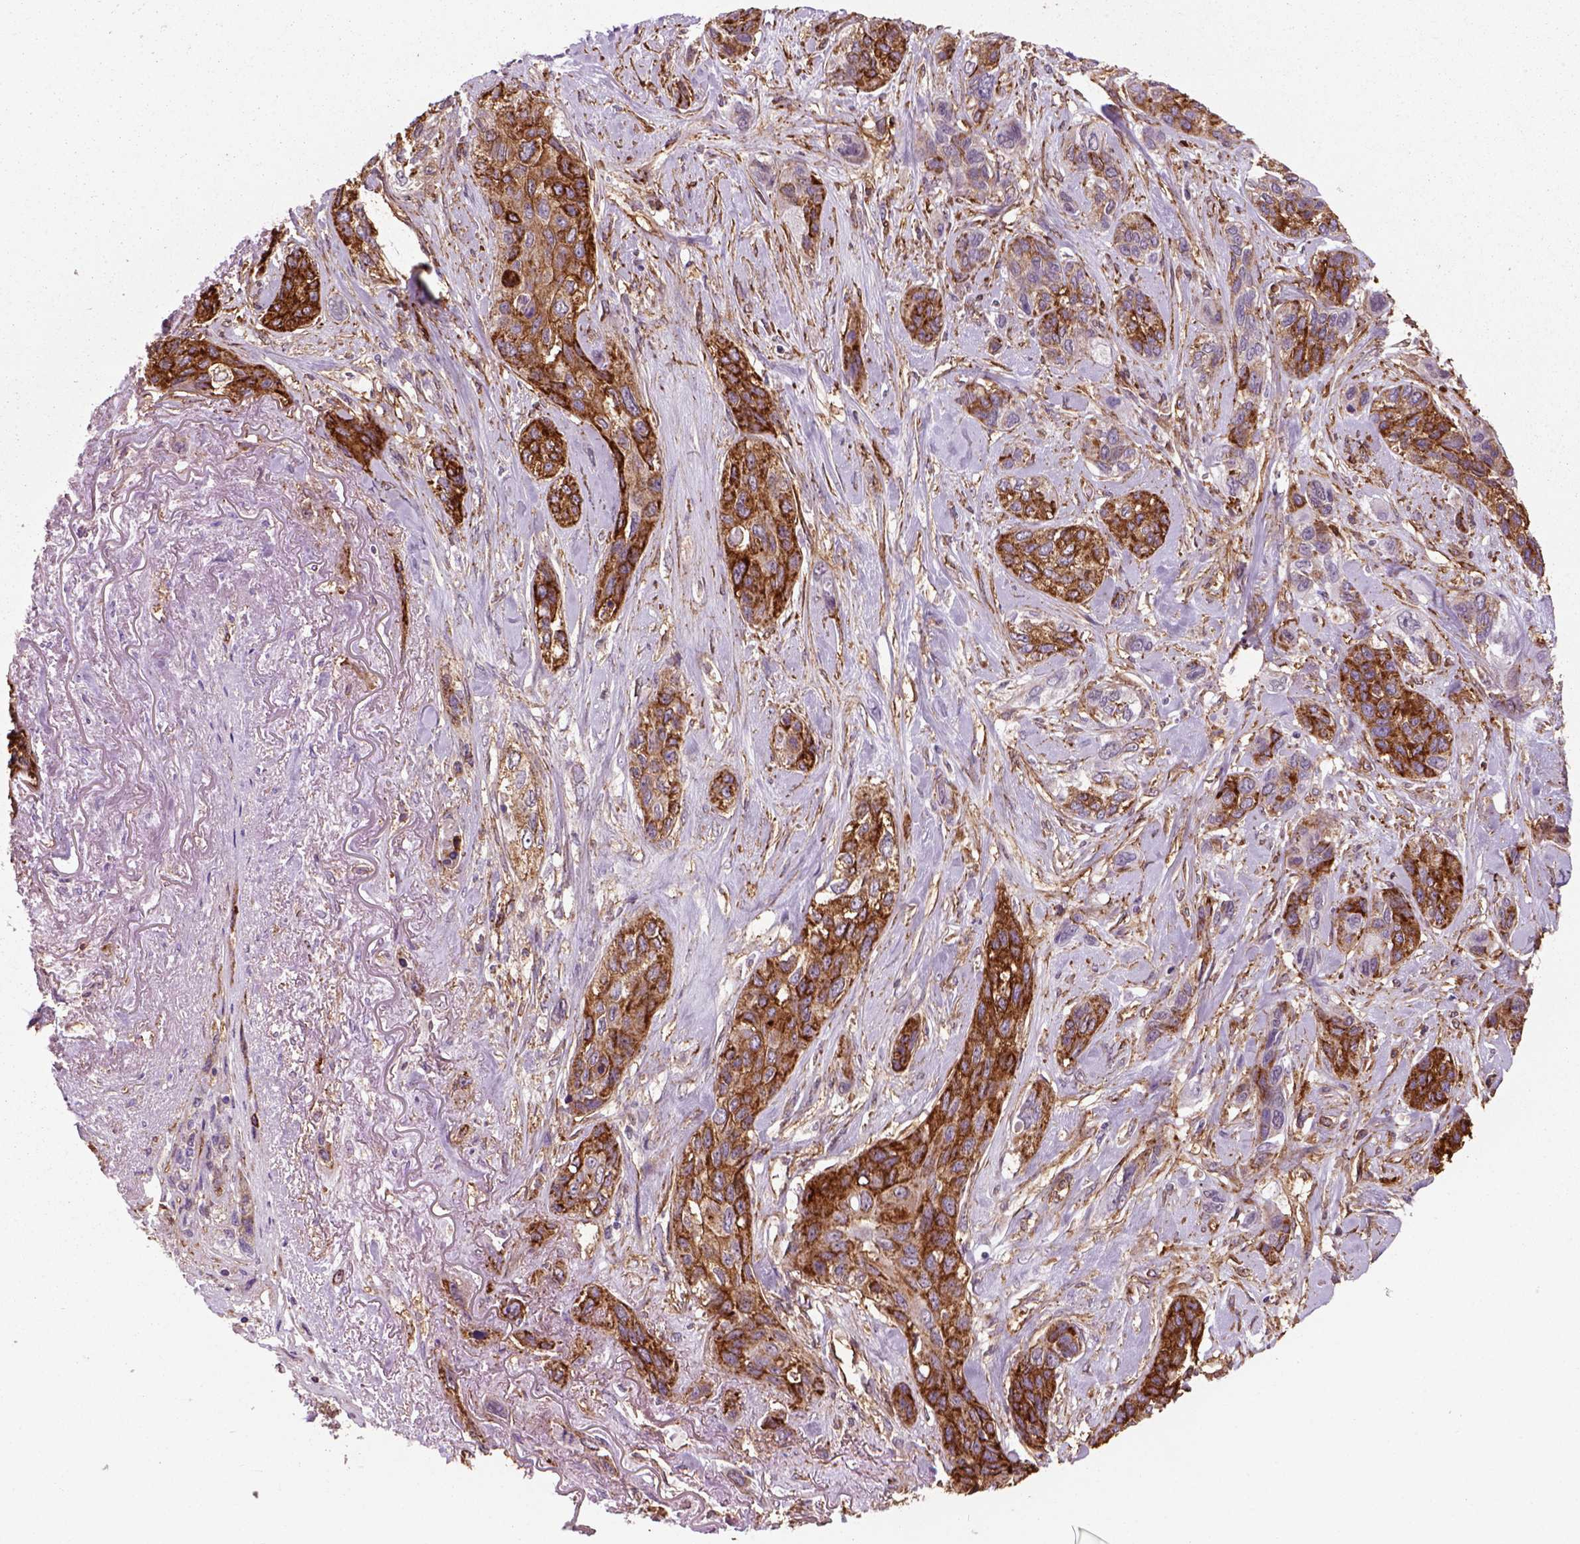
{"staining": {"intensity": "strong", "quantity": "25%-75%", "location": "cytoplasmic/membranous"}, "tissue": "lung cancer", "cell_type": "Tumor cells", "image_type": "cancer", "snomed": [{"axis": "morphology", "description": "Squamous cell carcinoma, NOS"}, {"axis": "topography", "description": "Lung"}], "caption": "The photomicrograph reveals staining of squamous cell carcinoma (lung), revealing strong cytoplasmic/membranous protein staining (brown color) within tumor cells.", "gene": "MARCKS", "patient": {"sex": "female", "age": 70}}